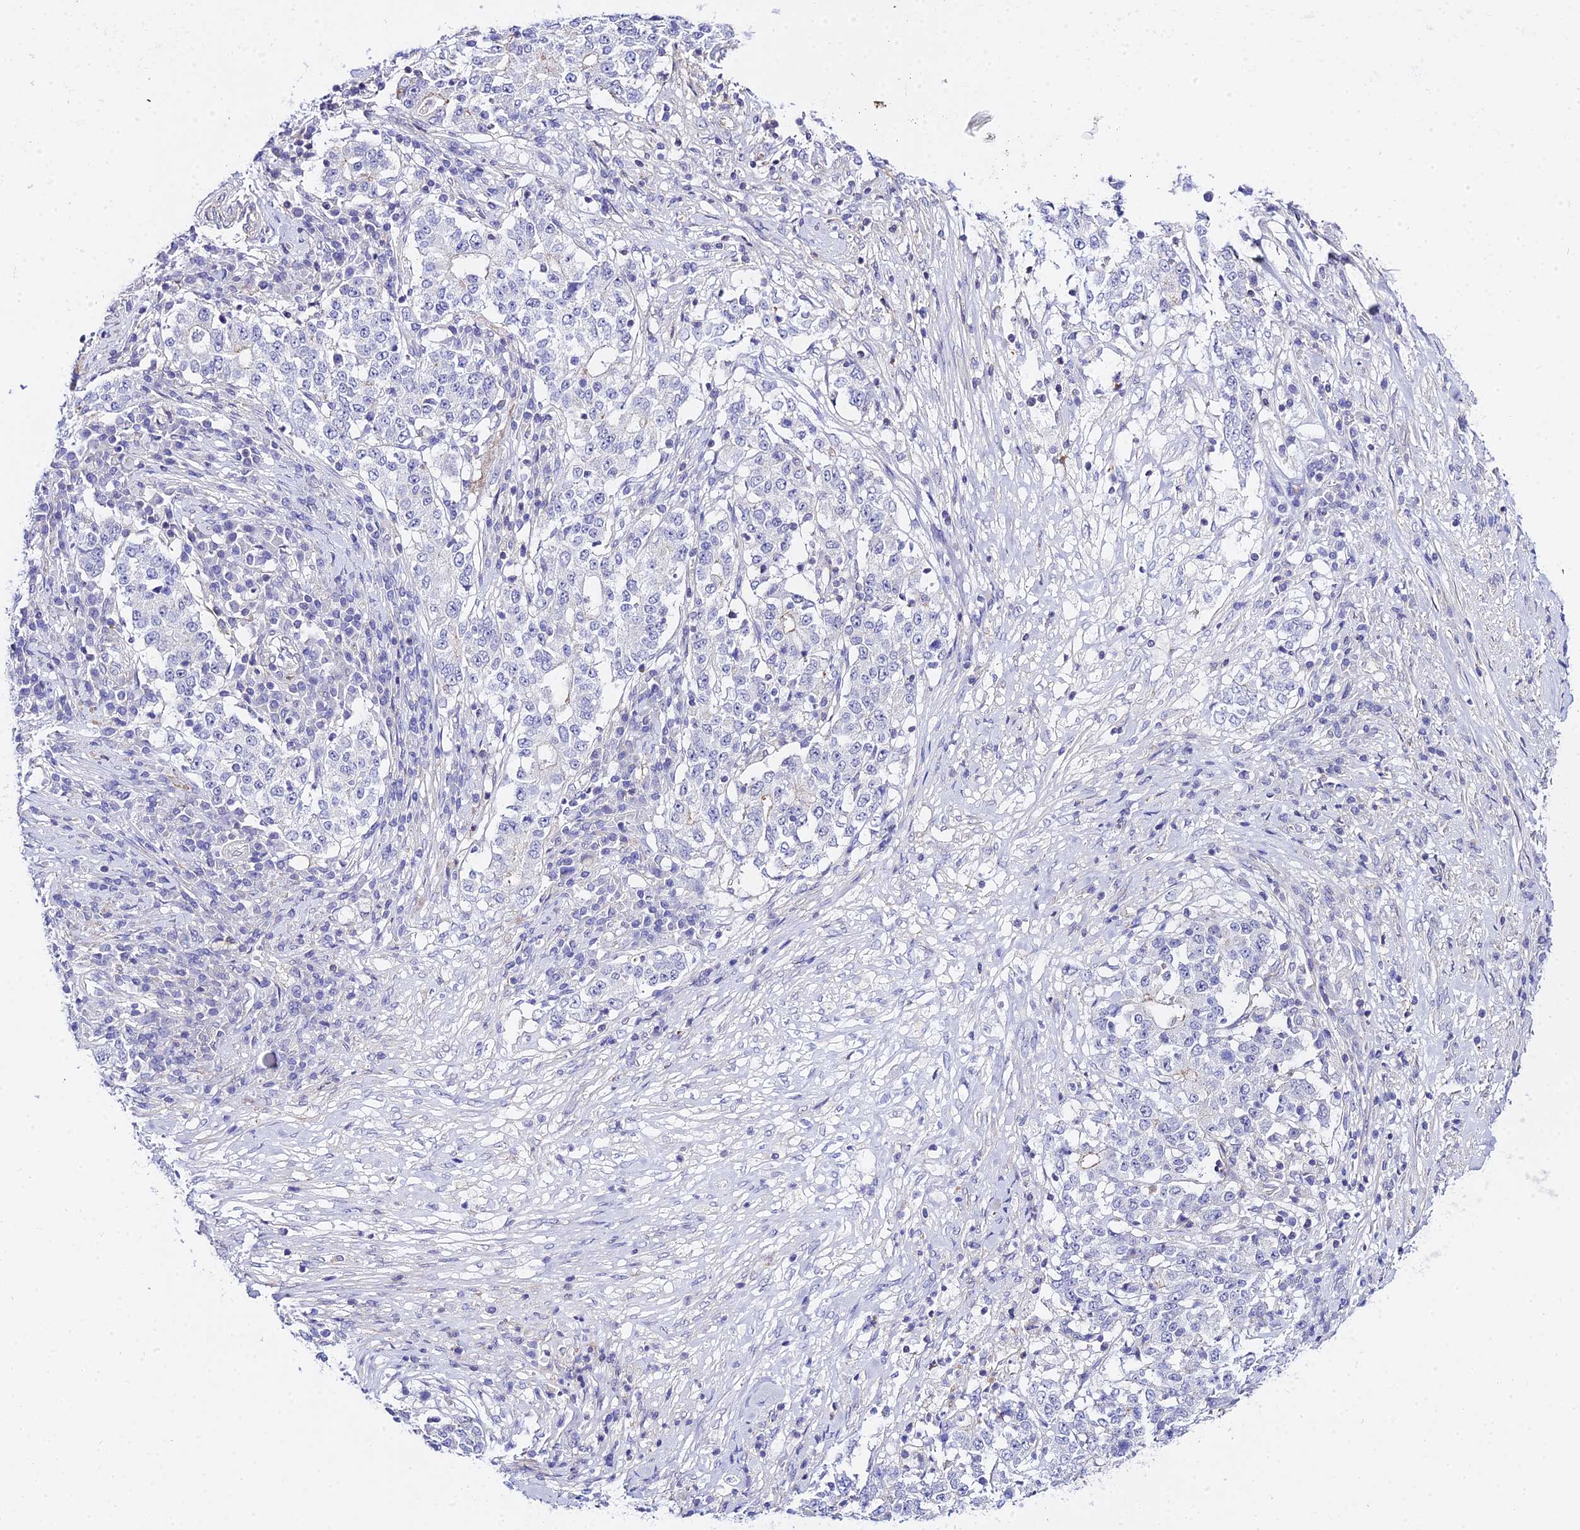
{"staining": {"intensity": "negative", "quantity": "none", "location": "none"}, "tissue": "stomach cancer", "cell_type": "Tumor cells", "image_type": "cancer", "snomed": [{"axis": "morphology", "description": "Adenocarcinoma, NOS"}, {"axis": "topography", "description": "Stomach"}], "caption": "The immunohistochemistry histopathology image has no significant staining in tumor cells of adenocarcinoma (stomach) tissue. (DAB immunohistochemistry (IHC) with hematoxylin counter stain).", "gene": "ZNF628", "patient": {"sex": "male", "age": 59}}